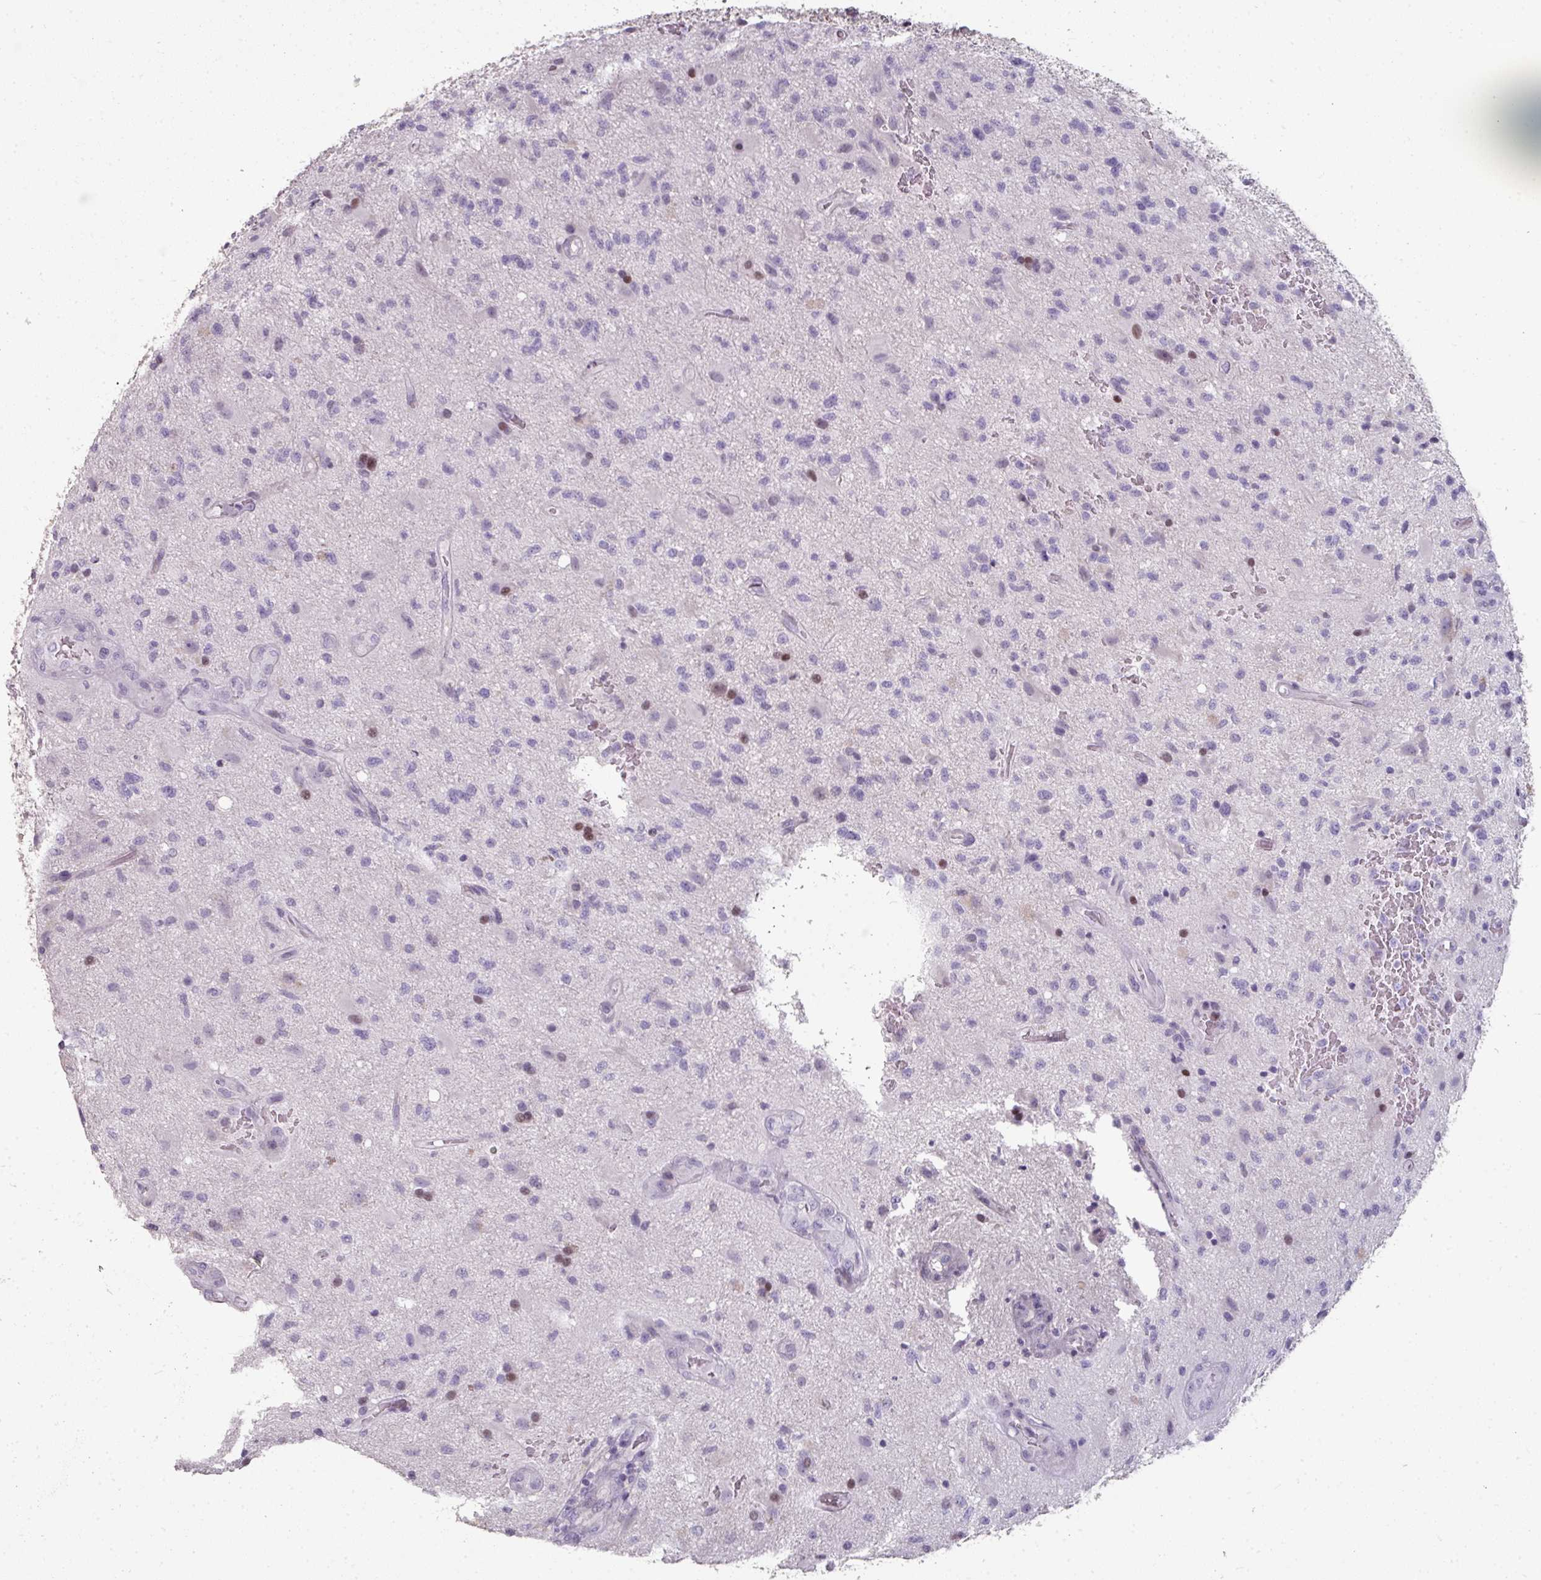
{"staining": {"intensity": "moderate", "quantity": "<25%", "location": "nuclear"}, "tissue": "glioma", "cell_type": "Tumor cells", "image_type": "cancer", "snomed": [{"axis": "morphology", "description": "Glioma, malignant, High grade"}, {"axis": "topography", "description": "Brain"}], "caption": "IHC image of neoplastic tissue: glioma stained using immunohistochemistry (IHC) reveals low levels of moderate protein expression localized specifically in the nuclear of tumor cells, appearing as a nuclear brown color.", "gene": "GTF2H3", "patient": {"sex": "male", "age": 67}}